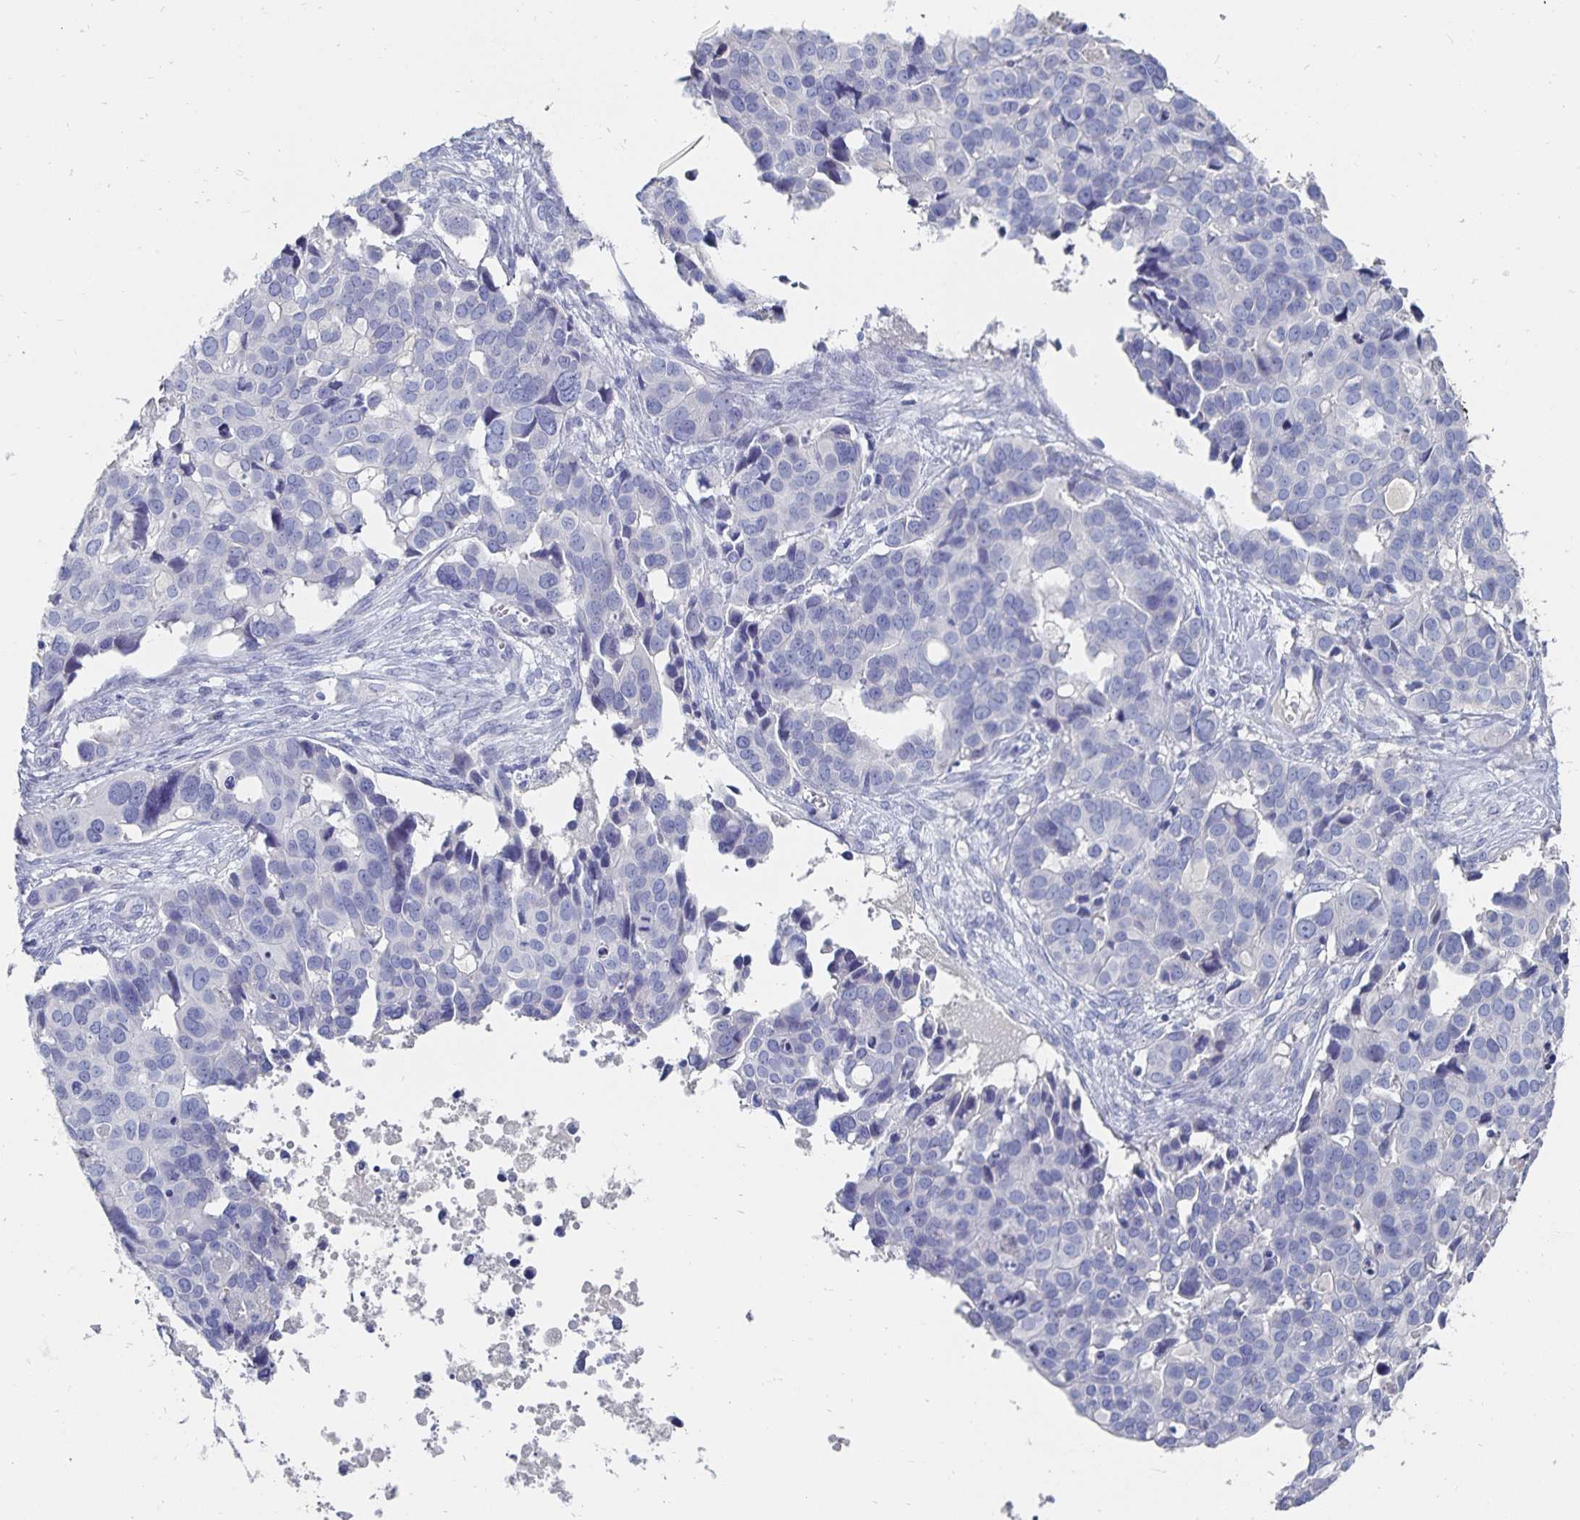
{"staining": {"intensity": "negative", "quantity": "none", "location": "none"}, "tissue": "ovarian cancer", "cell_type": "Tumor cells", "image_type": "cancer", "snomed": [{"axis": "morphology", "description": "Carcinoma, endometroid"}, {"axis": "topography", "description": "Ovary"}], "caption": "DAB (3,3'-diaminobenzidine) immunohistochemical staining of ovarian cancer exhibits no significant positivity in tumor cells.", "gene": "CFAP69", "patient": {"sex": "female", "age": 78}}